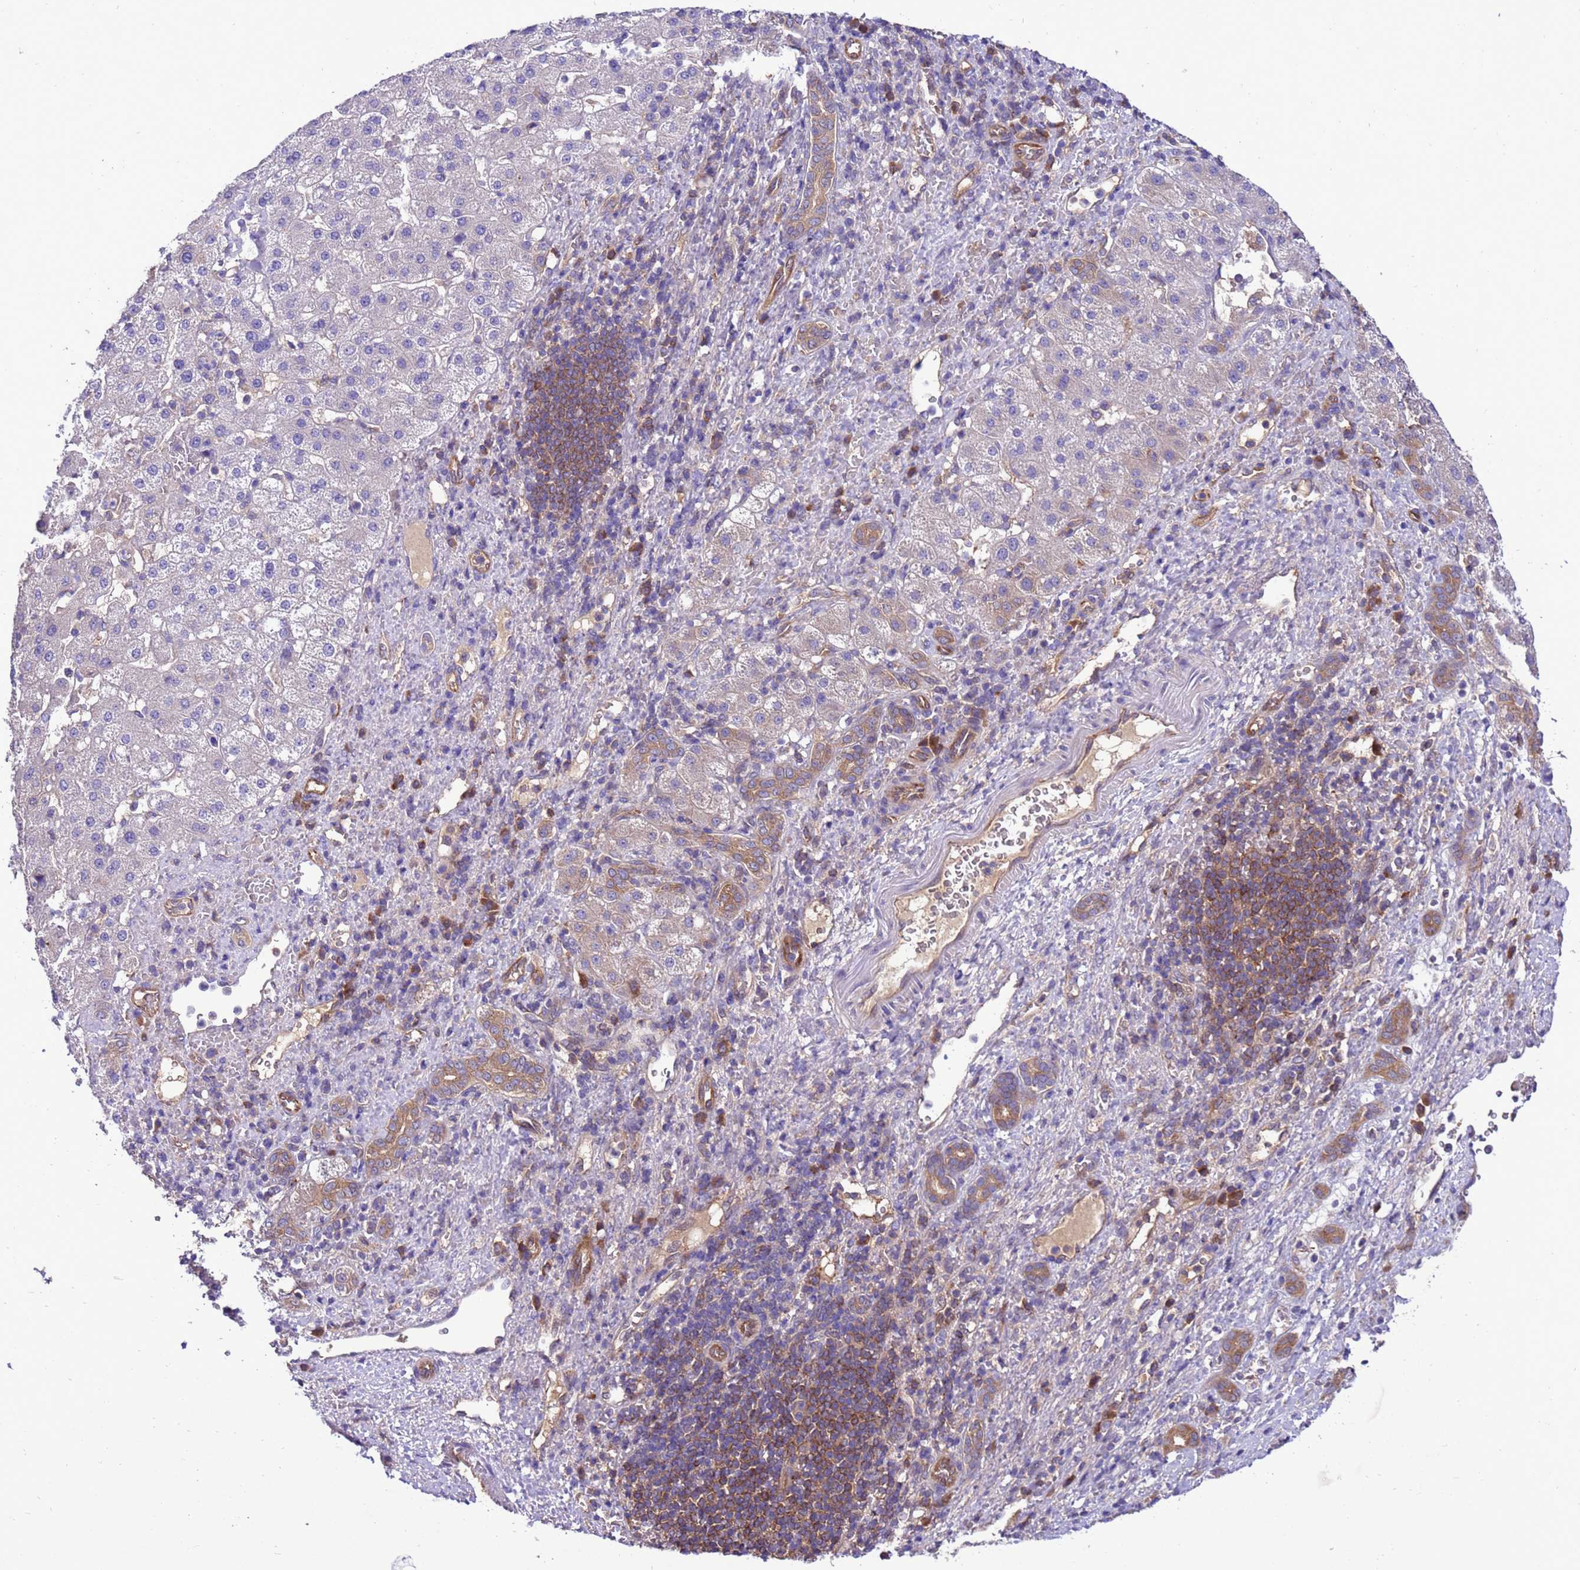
{"staining": {"intensity": "negative", "quantity": "none", "location": "none"}, "tissue": "liver cancer", "cell_type": "Tumor cells", "image_type": "cancer", "snomed": [{"axis": "morphology", "description": "Normal tissue, NOS"}, {"axis": "morphology", "description": "Carcinoma, Hepatocellular, NOS"}, {"axis": "topography", "description": "Liver"}], "caption": "Immunohistochemistry histopathology image of human liver cancer (hepatocellular carcinoma) stained for a protein (brown), which displays no staining in tumor cells. (IHC, brightfield microscopy, high magnification).", "gene": "RABEP2", "patient": {"sex": "male", "age": 57}}